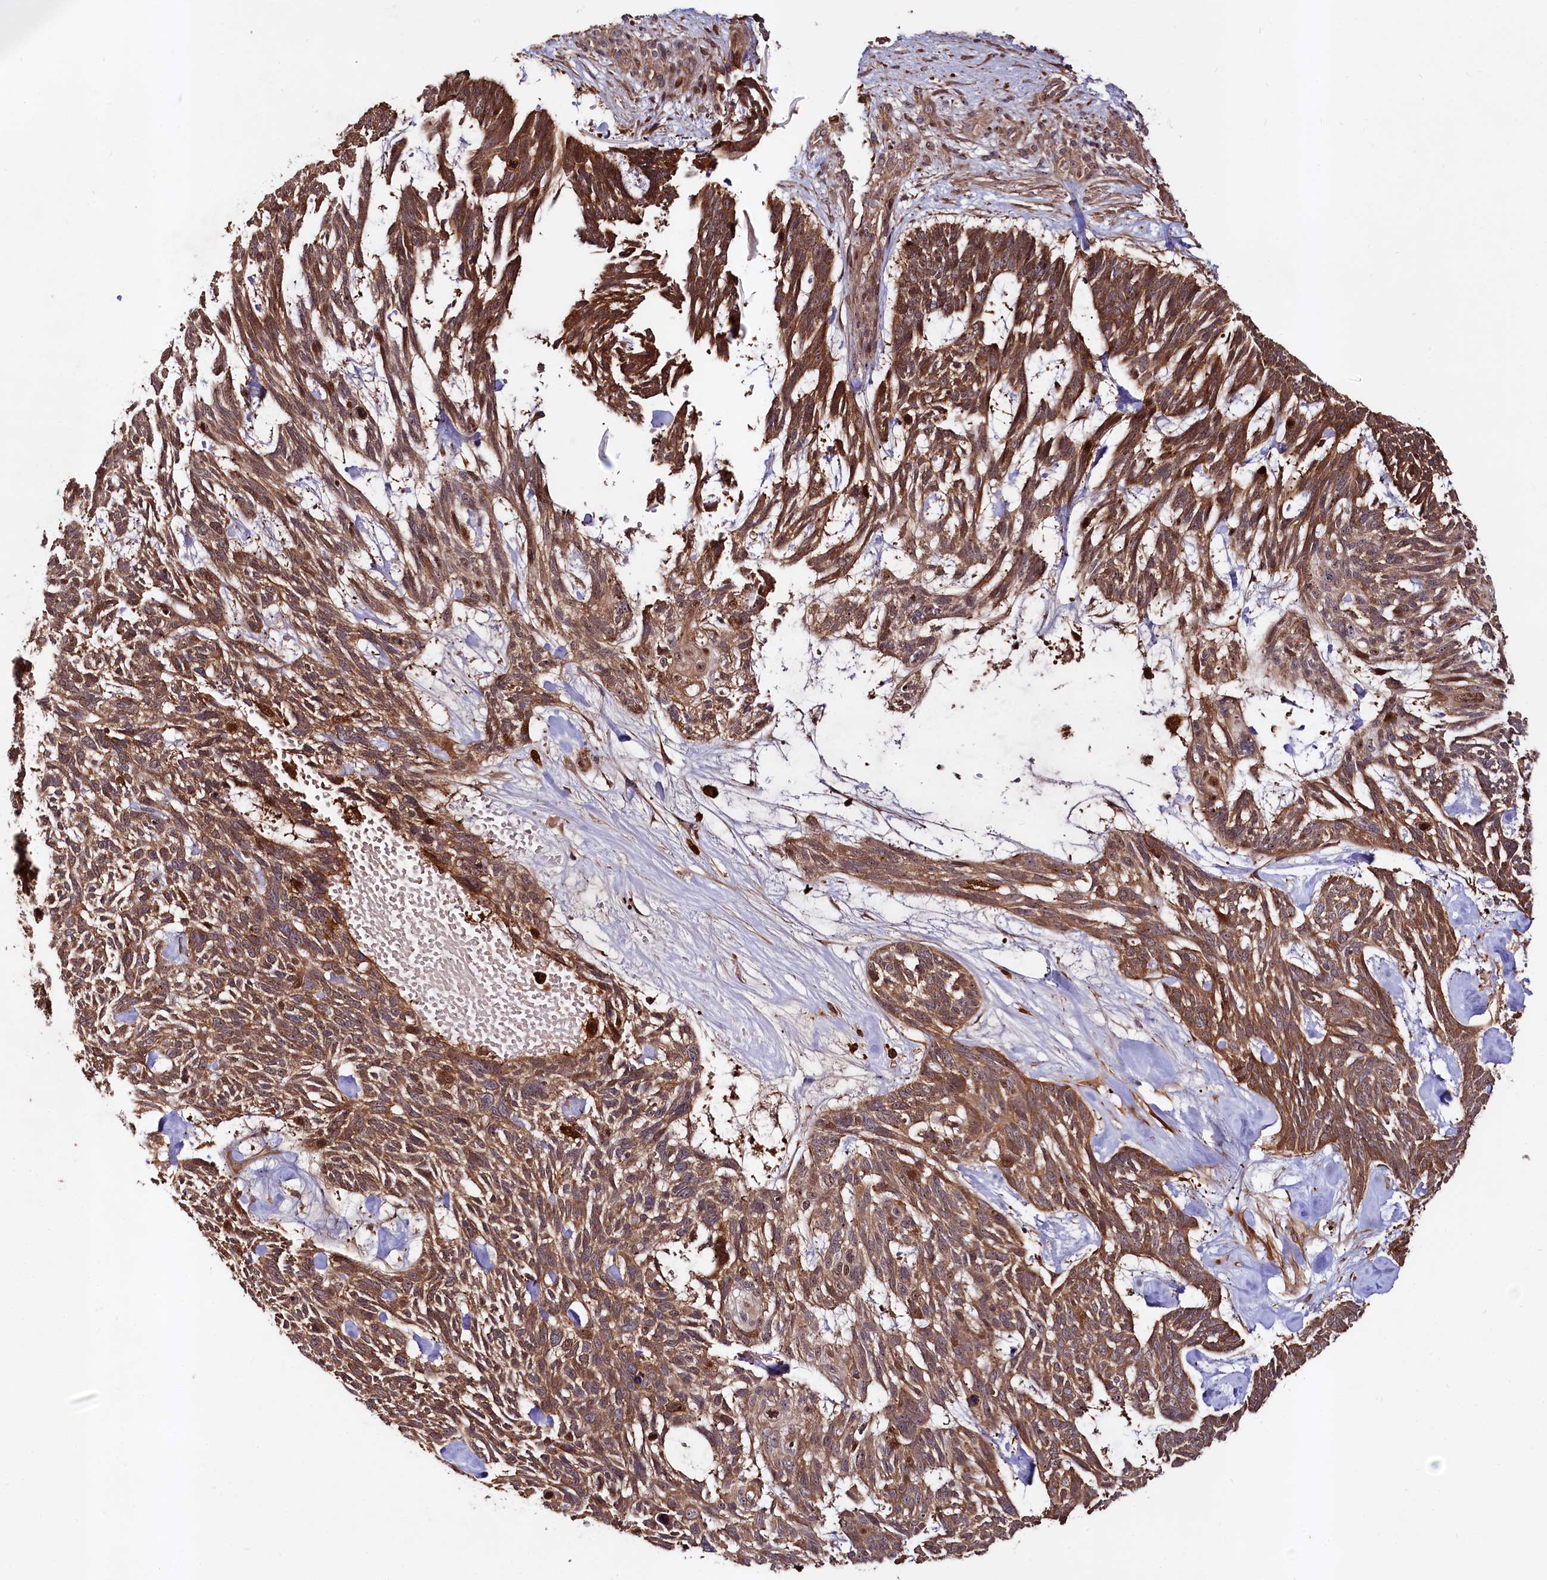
{"staining": {"intensity": "strong", "quantity": ">75%", "location": "cytoplasmic/membranous"}, "tissue": "skin cancer", "cell_type": "Tumor cells", "image_type": "cancer", "snomed": [{"axis": "morphology", "description": "Basal cell carcinoma"}, {"axis": "topography", "description": "Skin"}], "caption": "DAB (3,3'-diaminobenzidine) immunohistochemical staining of basal cell carcinoma (skin) shows strong cytoplasmic/membranous protein expression in approximately >75% of tumor cells.", "gene": "NEDD1", "patient": {"sex": "male", "age": 88}}